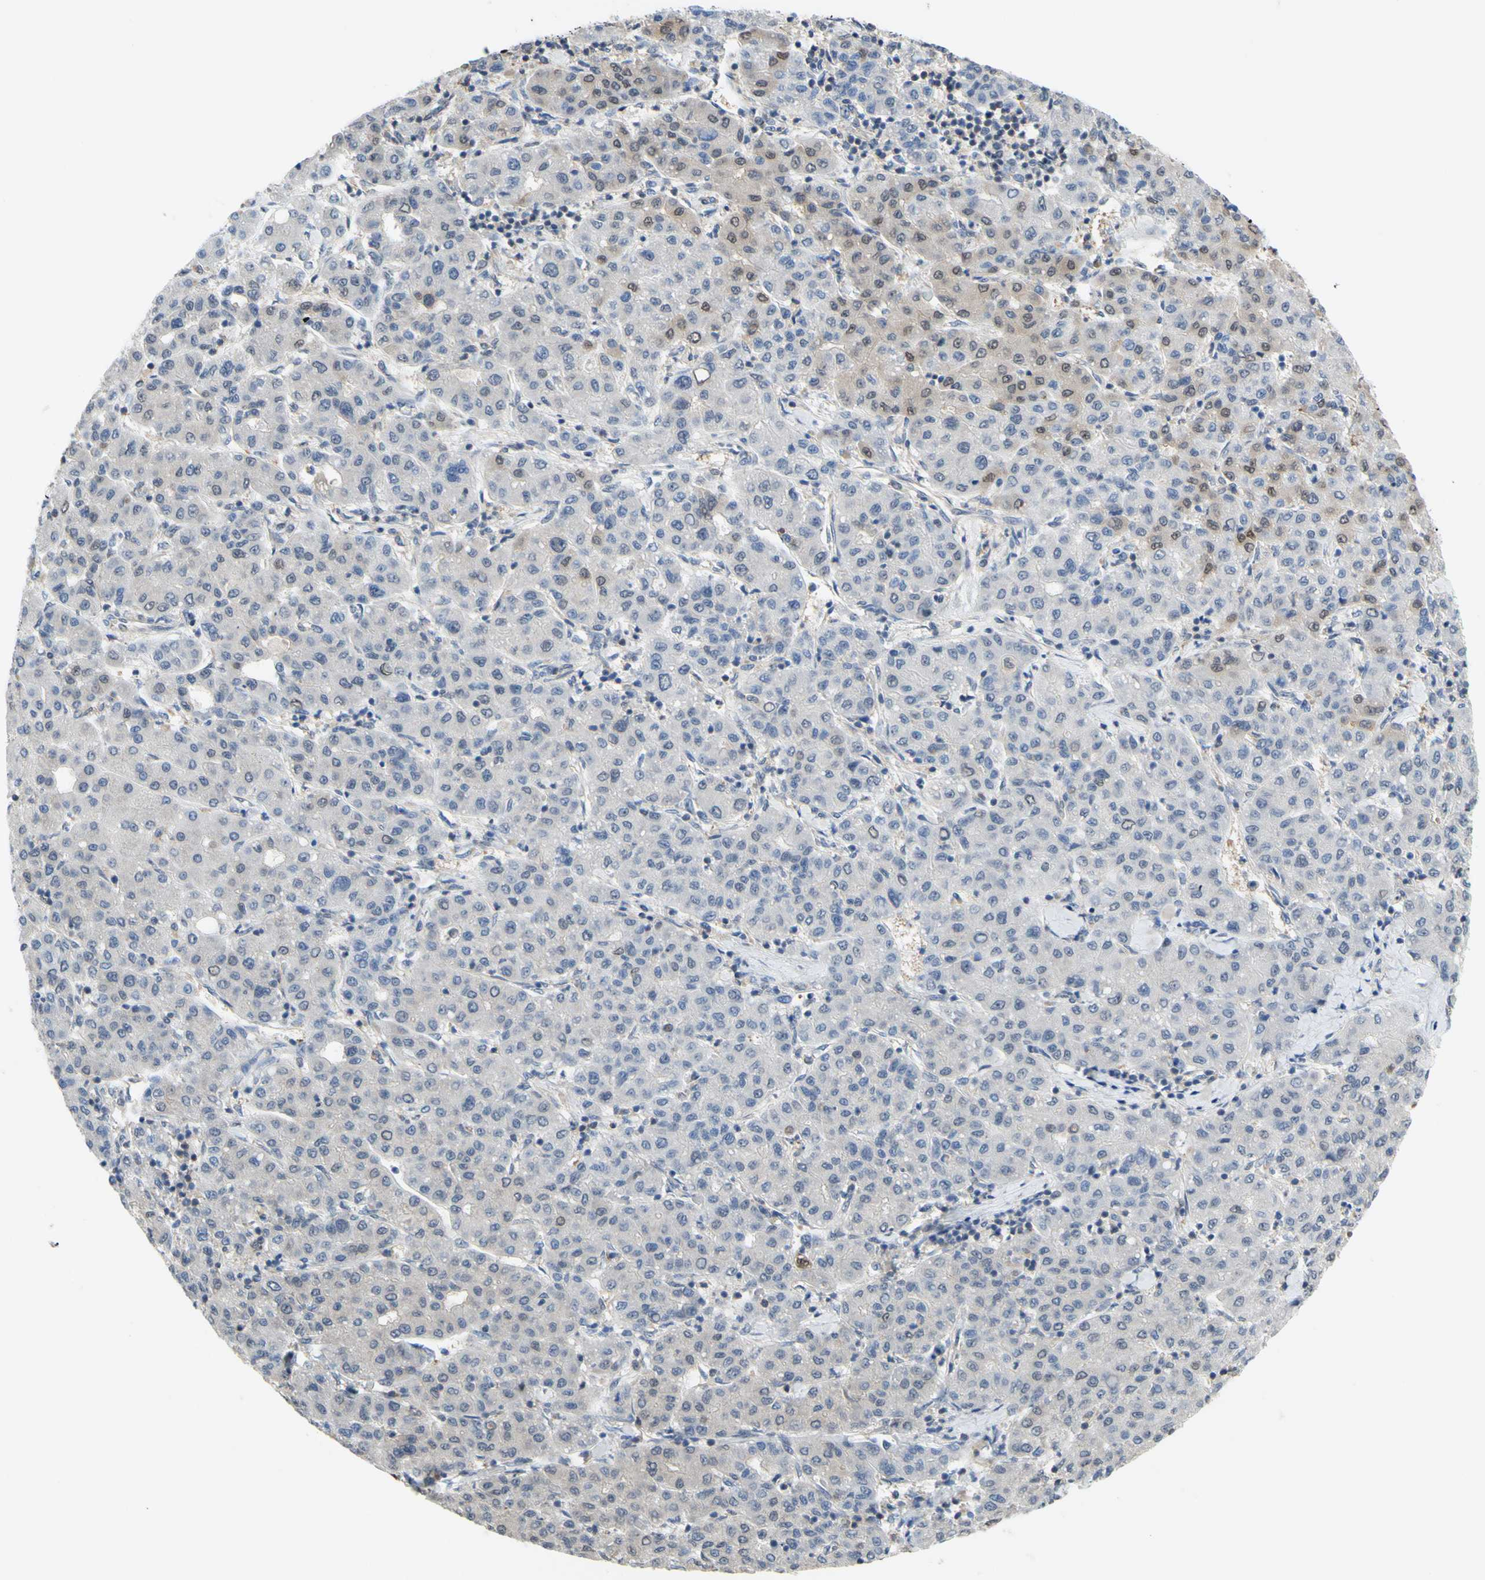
{"staining": {"intensity": "negative", "quantity": "none", "location": "none"}, "tissue": "liver cancer", "cell_type": "Tumor cells", "image_type": "cancer", "snomed": [{"axis": "morphology", "description": "Carcinoma, Hepatocellular, NOS"}, {"axis": "topography", "description": "Liver"}], "caption": "Immunohistochemistry of human liver hepatocellular carcinoma displays no expression in tumor cells.", "gene": "UPK3B", "patient": {"sex": "male", "age": 65}}